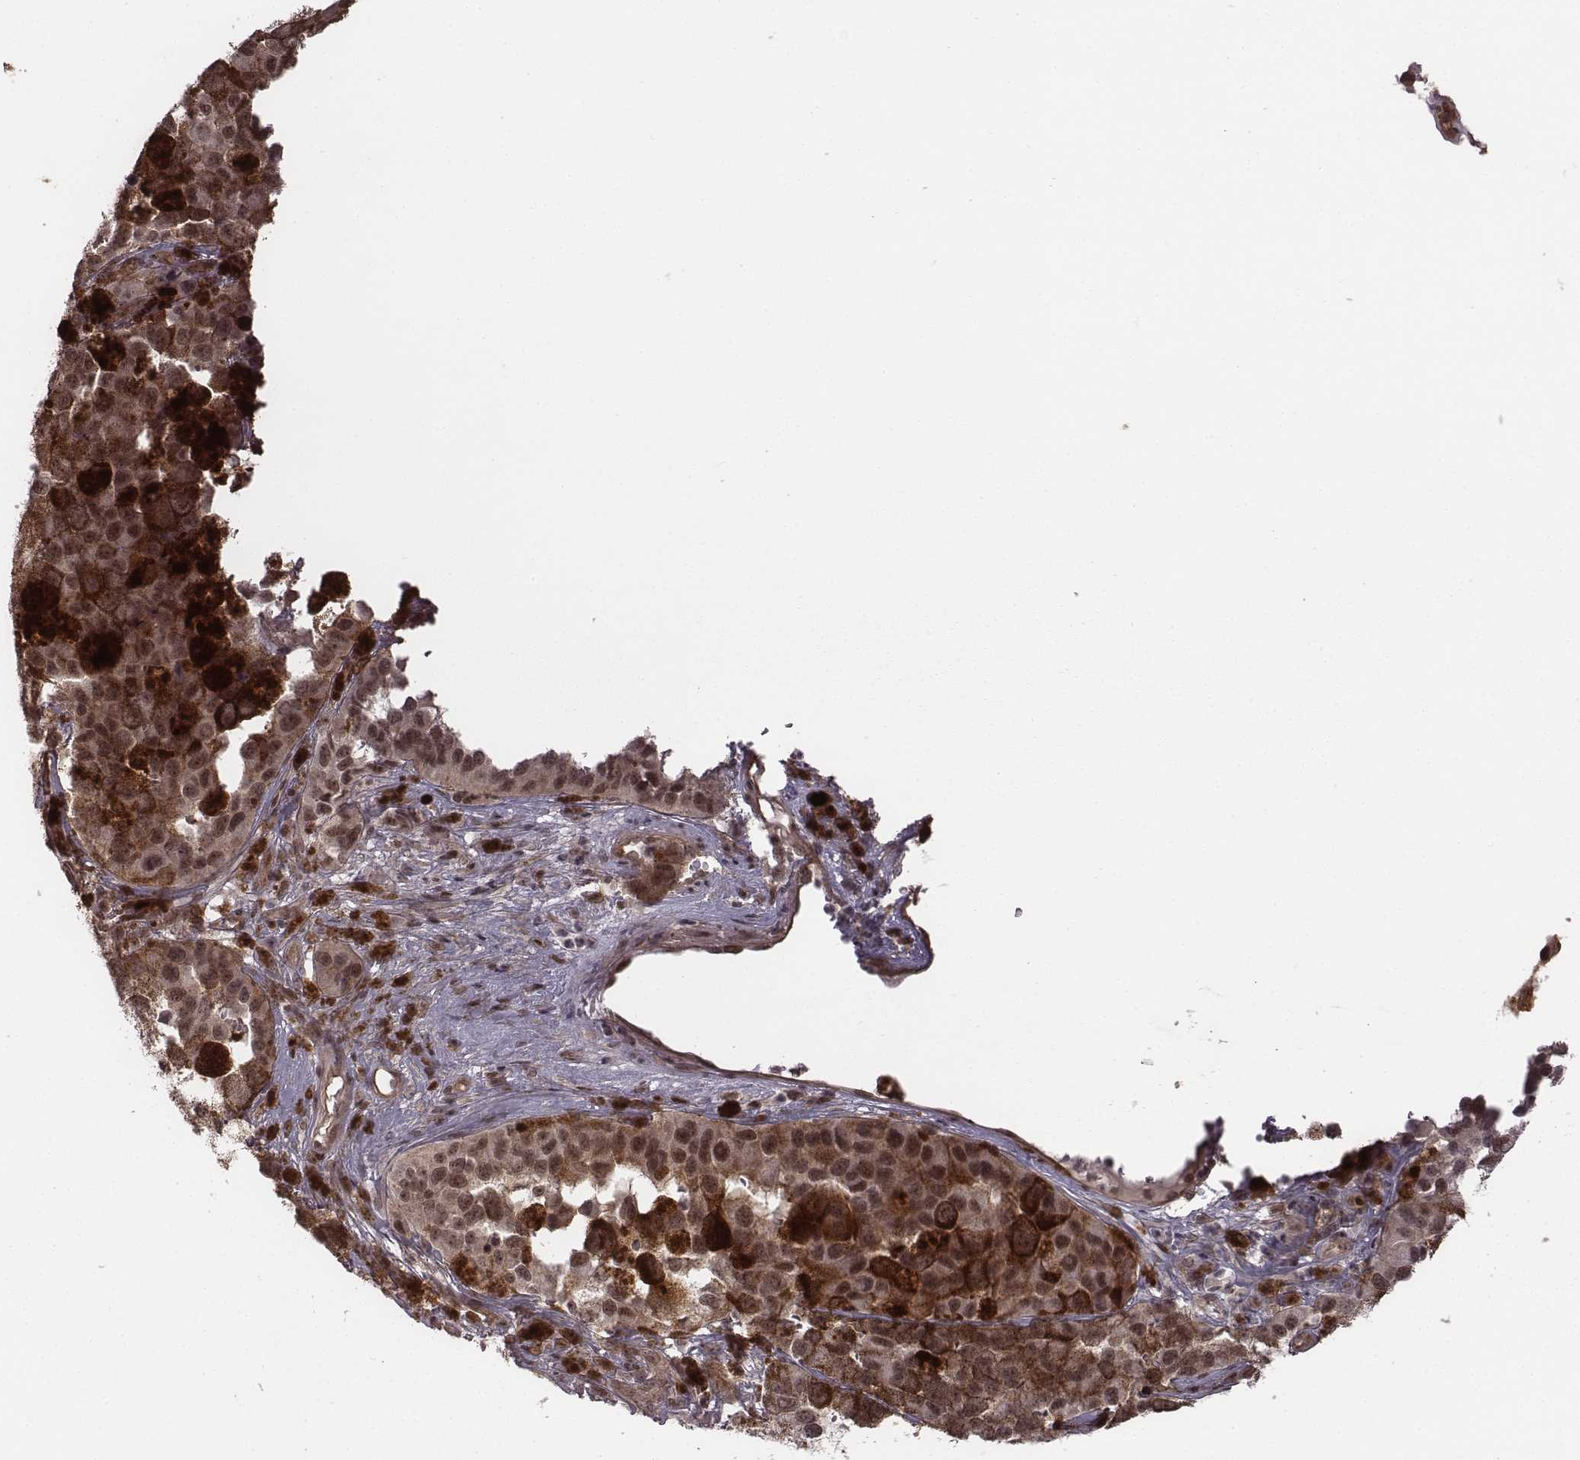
{"staining": {"intensity": "weak", "quantity": ">75%", "location": "cytoplasmic/membranous,nuclear"}, "tissue": "melanoma", "cell_type": "Tumor cells", "image_type": "cancer", "snomed": [{"axis": "morphology", "description": "Malignant melanoma, NOS"}, {"axis": "topography", "description": "Skin"}], "caption": "A histopathology image of melanoma stained for a protein exhibits weak cytoplasmic/membranous and nuclear brown staining in tumor cells. (DAB IHC, brown staining for protein, blue staining for nuclei).", "gene": "RPL3", "patient": {"sex": "female", "age": 58}}